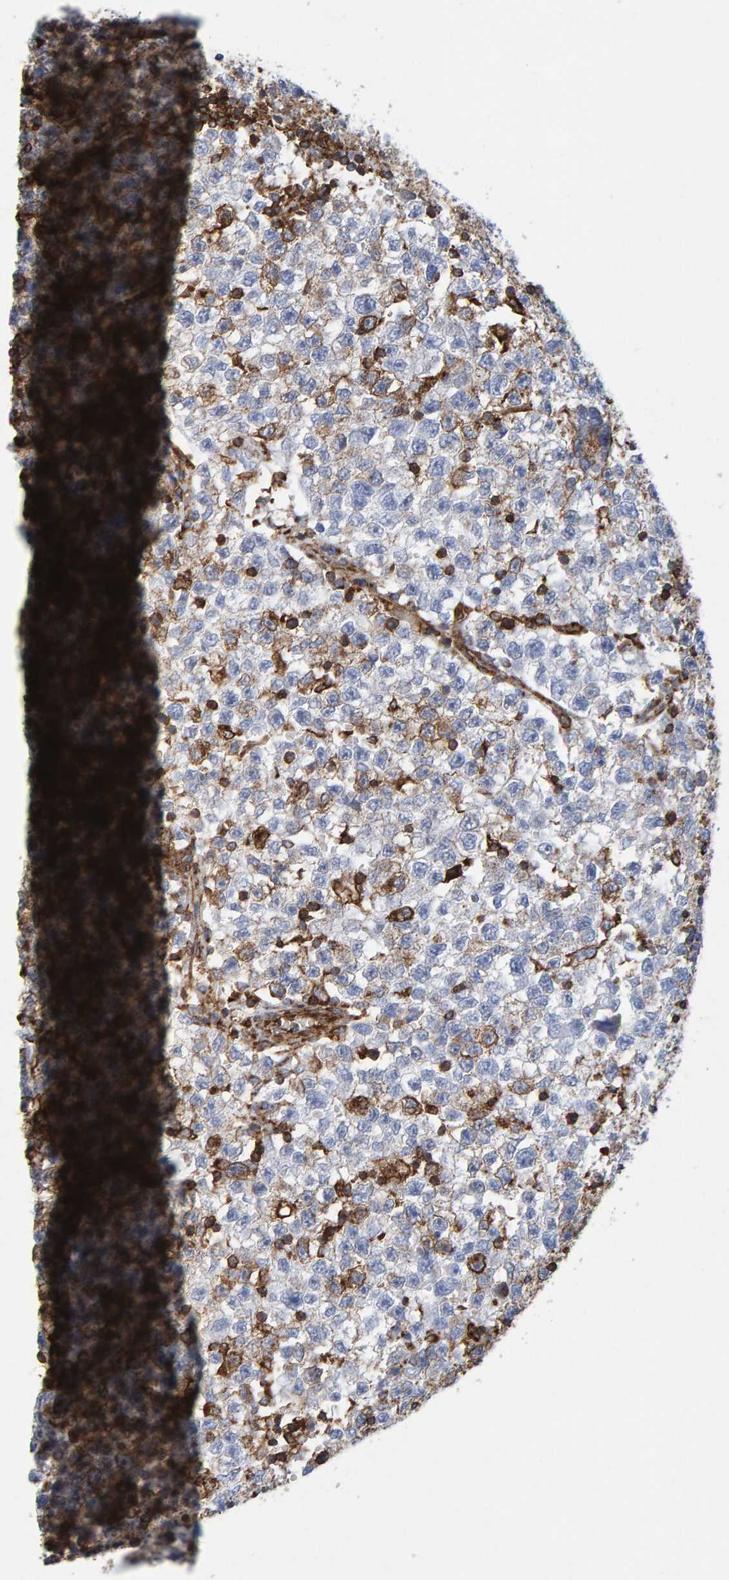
{"staining": {"intensity": "negative", "quantity": "none", "location": "none"}, "tissue": "testis cancer", "cell_type": "Tumor cells", "image_type": "cancer", "snomed": [{"axis": "morphology", "description": "Seminoma, NOS"}, {"axis": "topography", "description": "Testis"}], "caption": "Image shows no significant protein expression in tumor cells of testis cancer.", "gene": "MVP", "patient": {"sex": "male", "age": 22}}